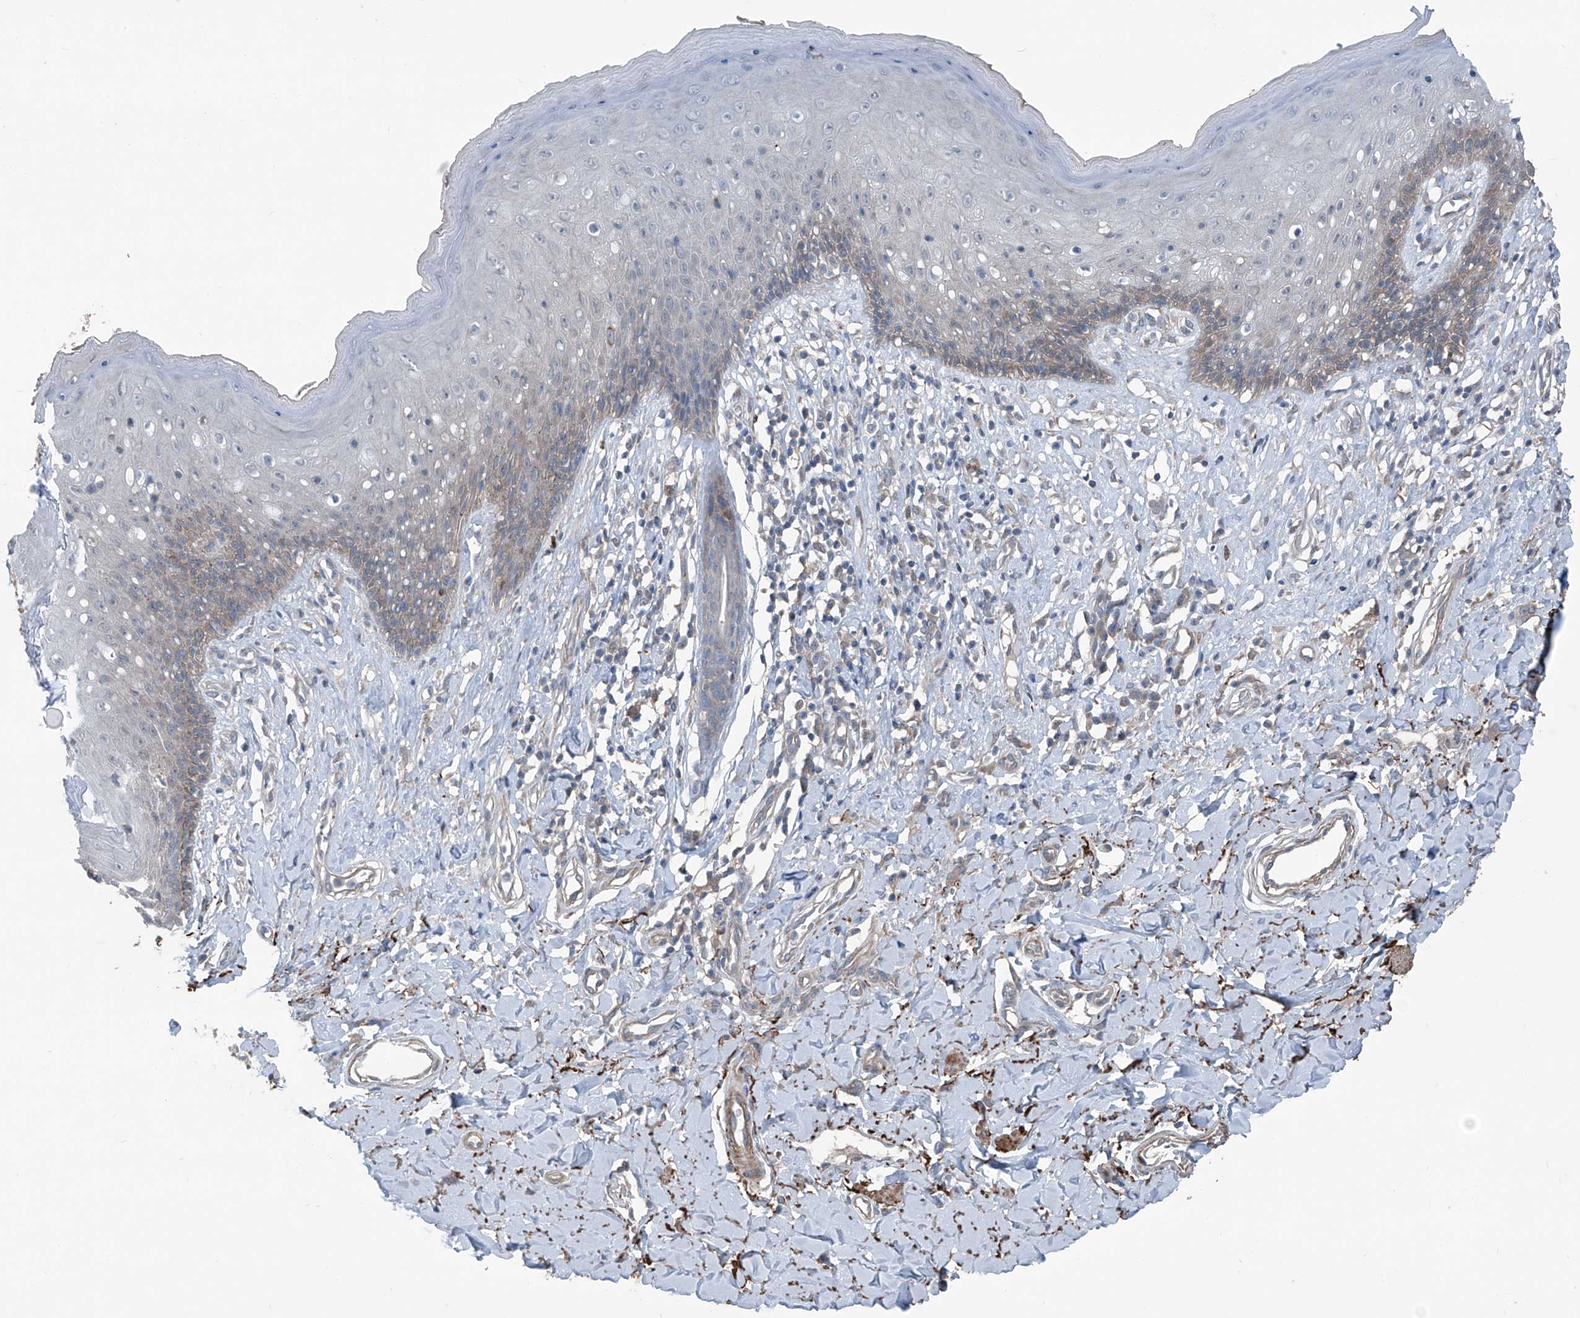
{"staining": {"intensity": "moderate", "quantity": "<25%", "location": "cytoplasmic/membranous"}, "tissue": "skin", "cell_type": "Epidermal cells", "image_type": "normal", "snomed": [{"axis": "morphology", "description": "Normal tissue, NOS"}, {"axis": "morphology", "description": "Squamous cell carcinoma, NOS"}, {"axis": "topography", "description": "Vulva"}], "caption": "Human skin stained with a brown dye shows moderate cytoplasmic/membranous positive expression in about <25% of epidermal cells.", "gene": "HSPB11", "patient": {"sex": "female", "age": 85}}